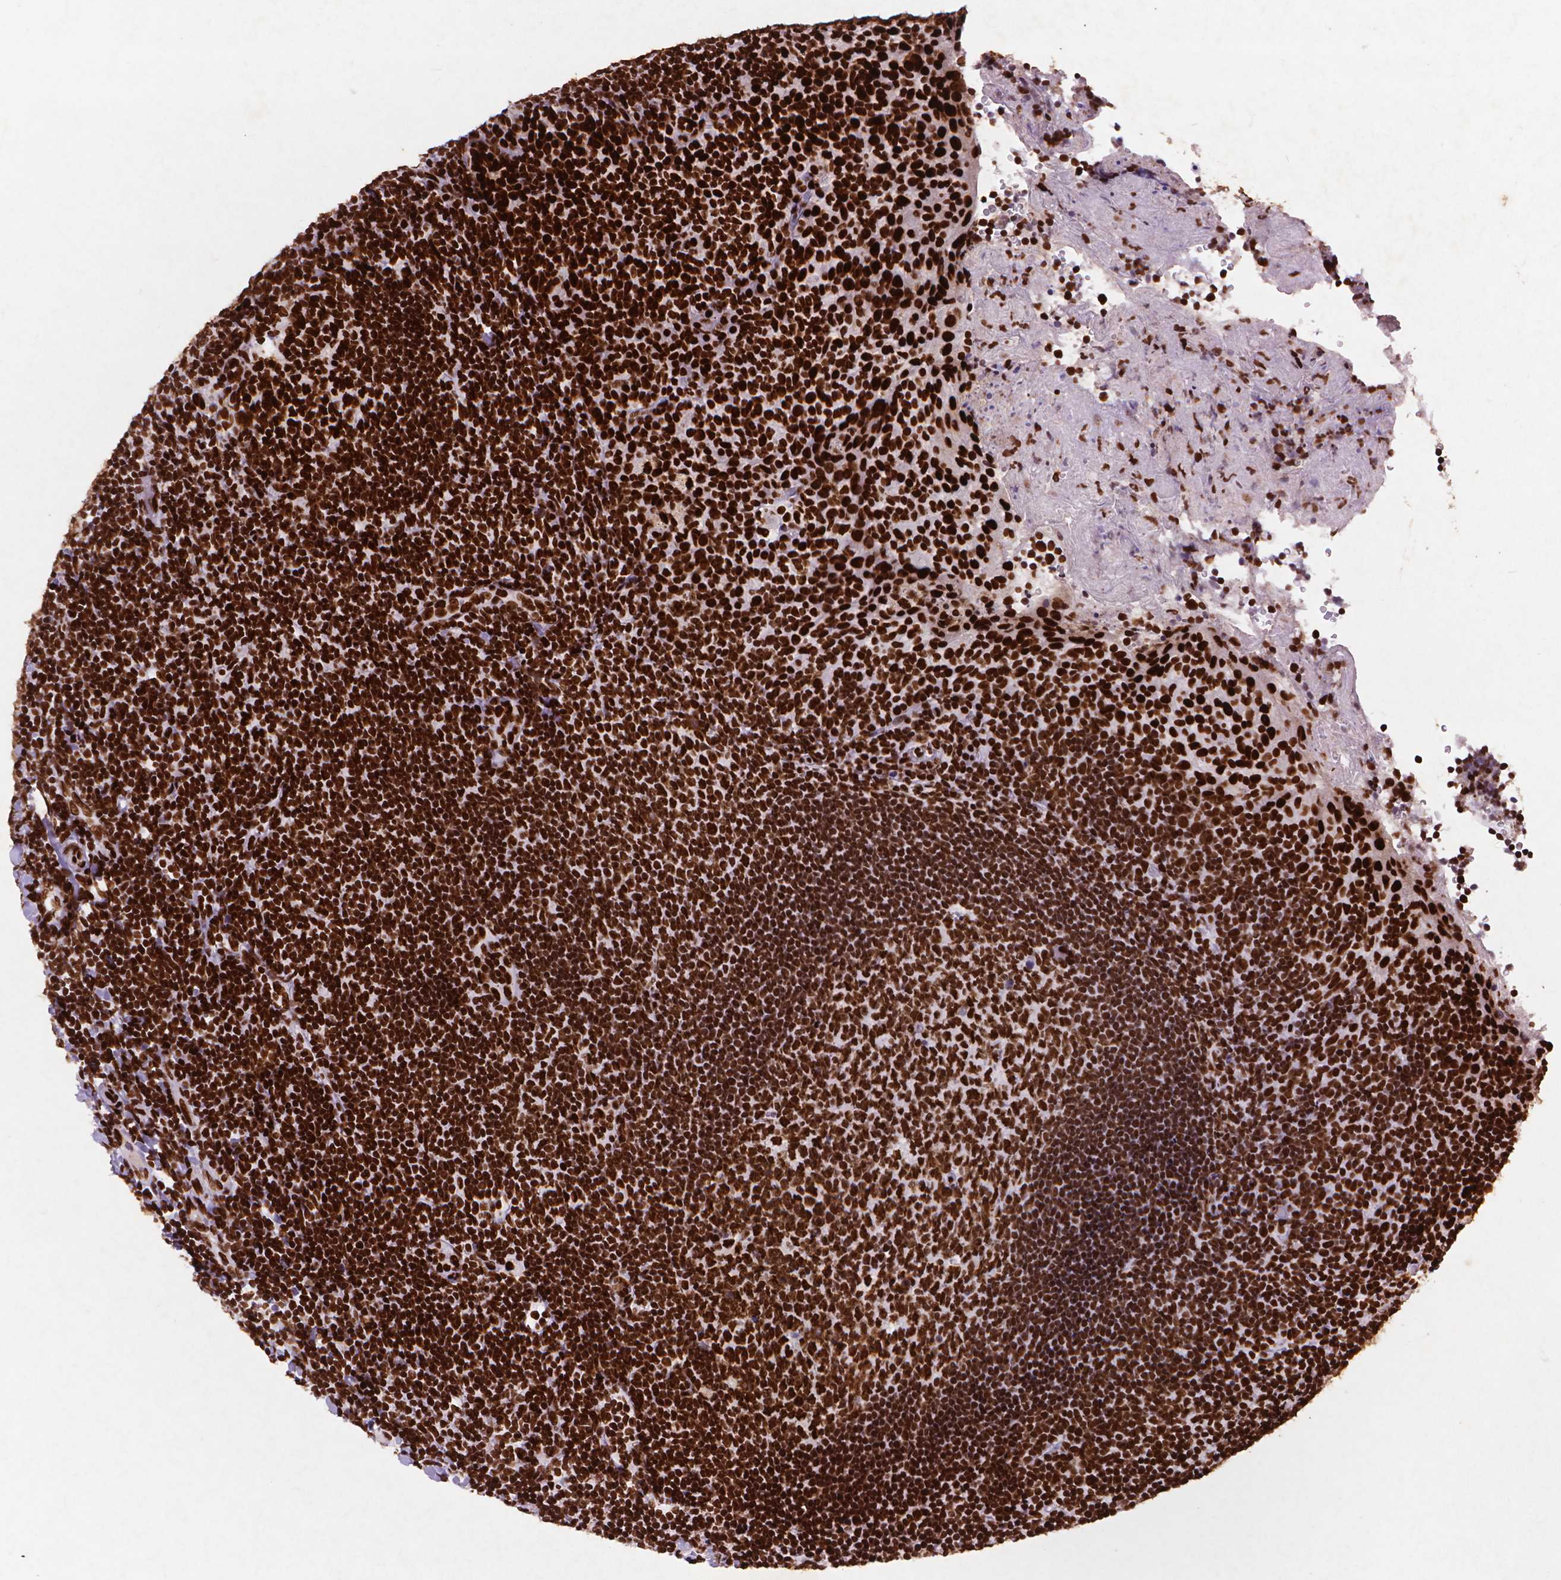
{"staining": {"intensity": "strong", "quantity": ">75%", "location": "nuclear"}, "tissue": "tonsil", "cell_type": "Germinal center cells", "image_type": "normal", "snomed": [{"axis": "morphology", "description": "Normal tissue, NOS"}, {"axis": "topography", "description": "Tonsil"}], "caption": "Protein staining of normal tonsil shows strong nuclear positivity in about >75% of germinal center cells.", "gene": "CITED2", "patient": {"sex": "female", "age": 10}}